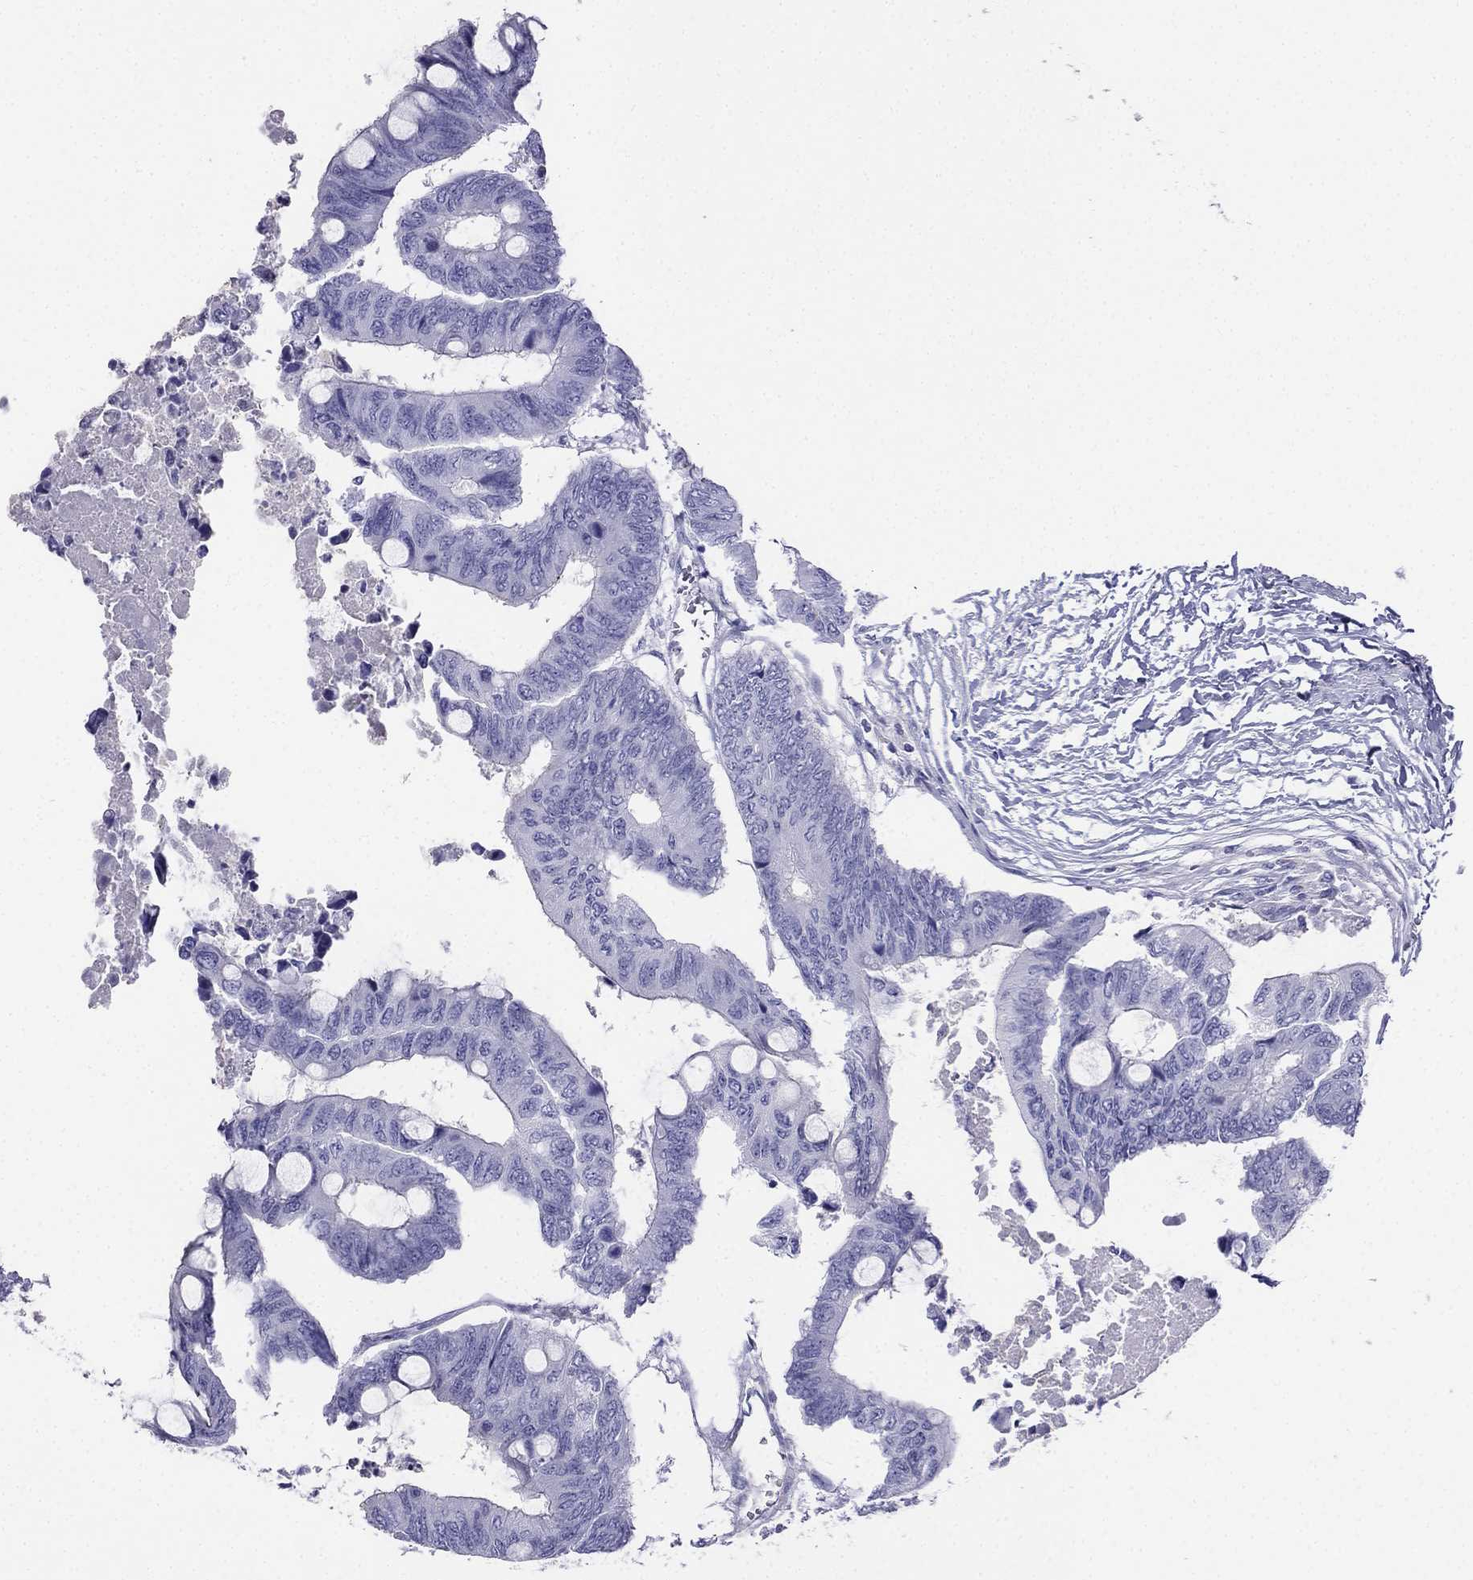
{"staining": {"intensity": "negative", "quantity": "none", "location": "none"}, "tissue": "colorectal cancer", "cell_type": "Tumor cells", "image_type": "cancer", "snomed": [{"axis": "morphology", "description": "Normal tissue, NOS"}, {"axis": "morphology", "description": "Adenocarcinoma, NOS"}, {"axis": "topography", "description": "Rectum"}, {"axis": "topography", "description": "Peripheral nerve tissue"}], "caption": "Immunohistochemical staining of adenocarcinoma (colorectal) shows no significant staining in tumor cells.", "gene": "ALOXE3", "patient": {"sex": "male", "age": 92}}